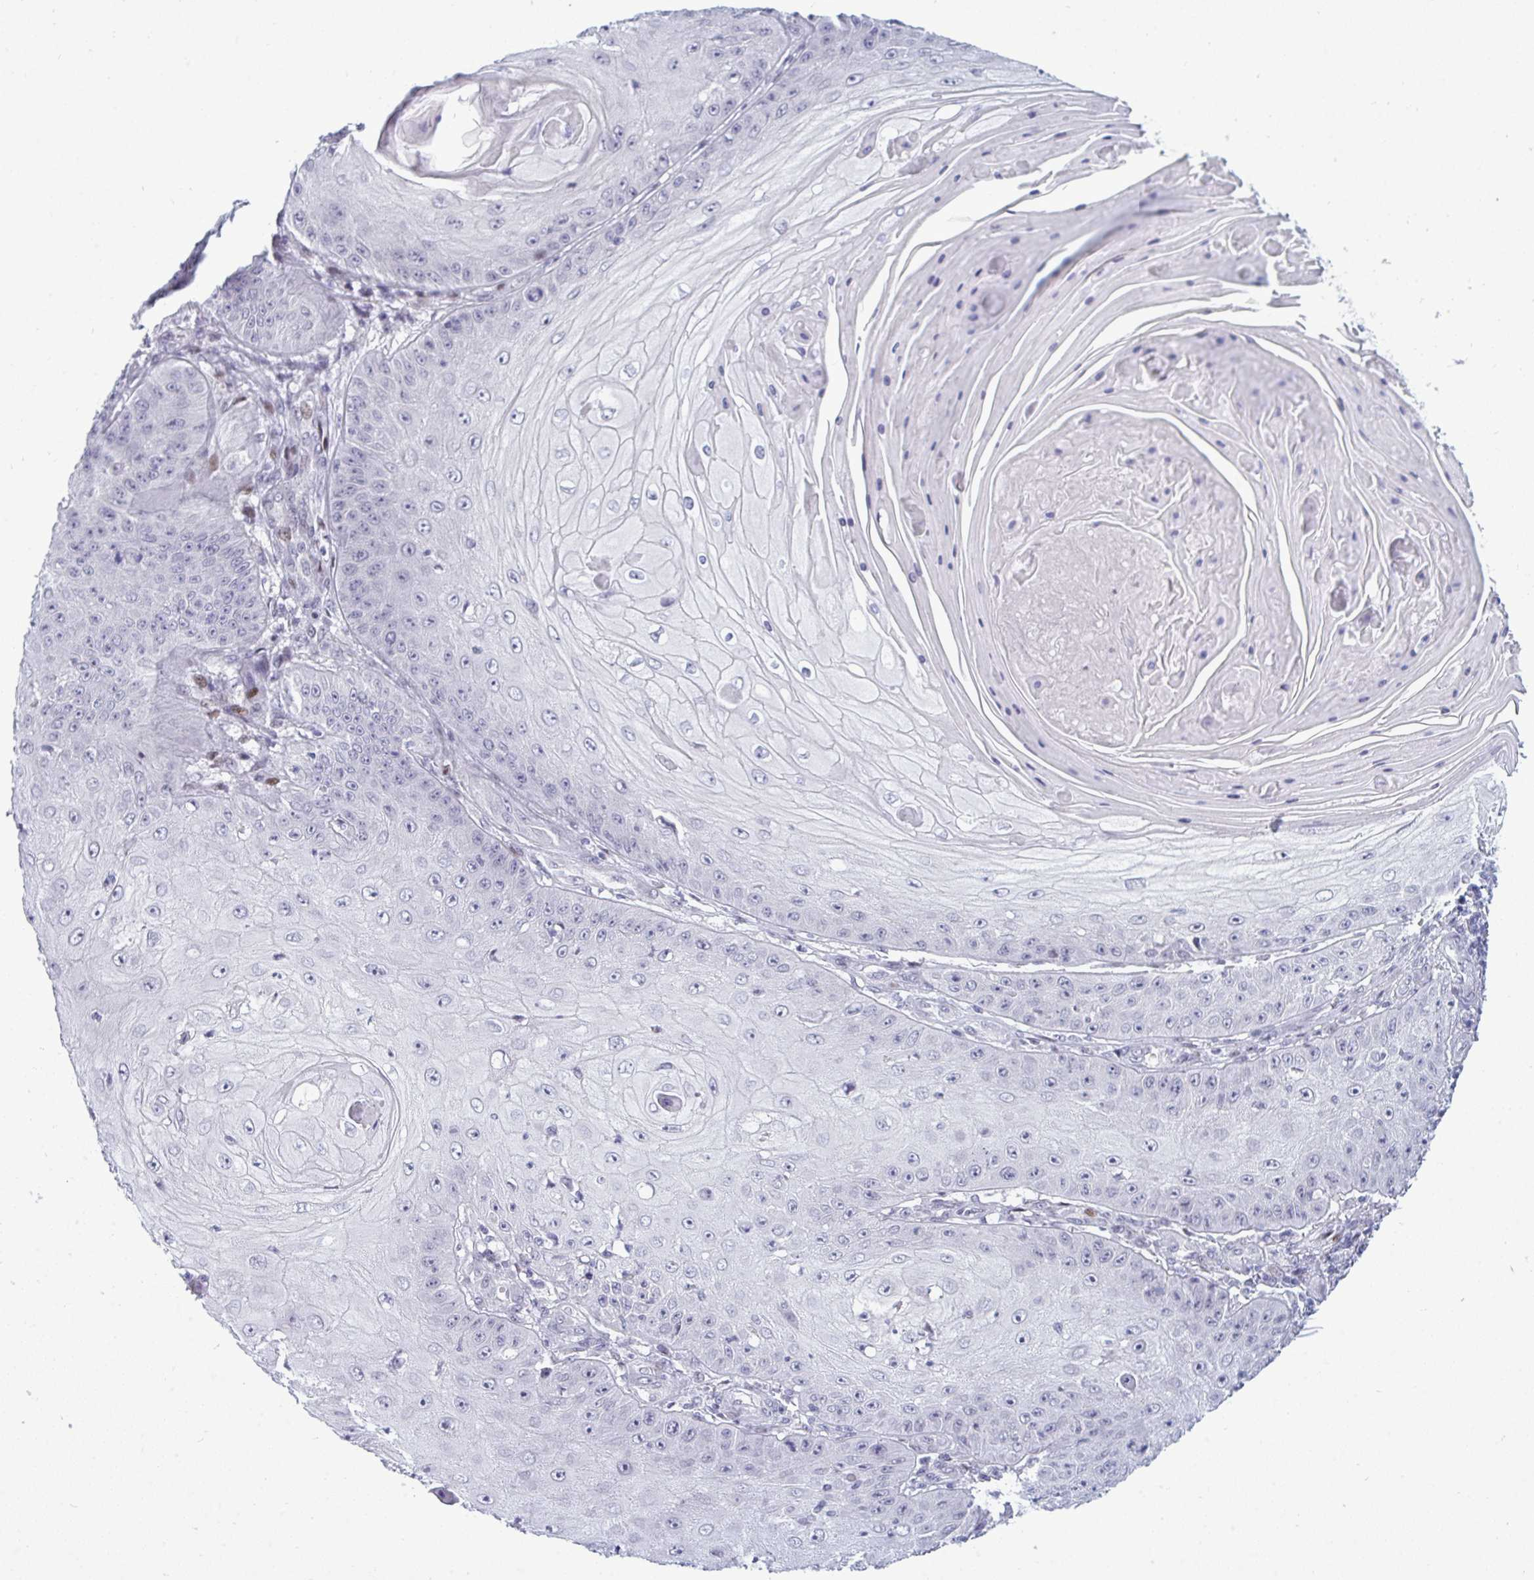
{"staining": {"intensity": "negative", "quantity": "none", "location": "none"}, "tissue": "skin cancer", "cell_type": "Tumor cells", "image_type": "cancer", "snomed": [{"axis": "morphology", "description": "Squamous cell carcinoma, NOS"}, {"axis": "topography", "description": "Skin"}], "caption": "High magnification brightfield microscopy of skin cancer stained with DAB (3,3'-diaminobenzidine) (brown) and counterstained with hematoxylin (blue): tumor cells show no significant positivity.", "gene": "TAB1", "patient": {"sex": "male", "age": 70}}